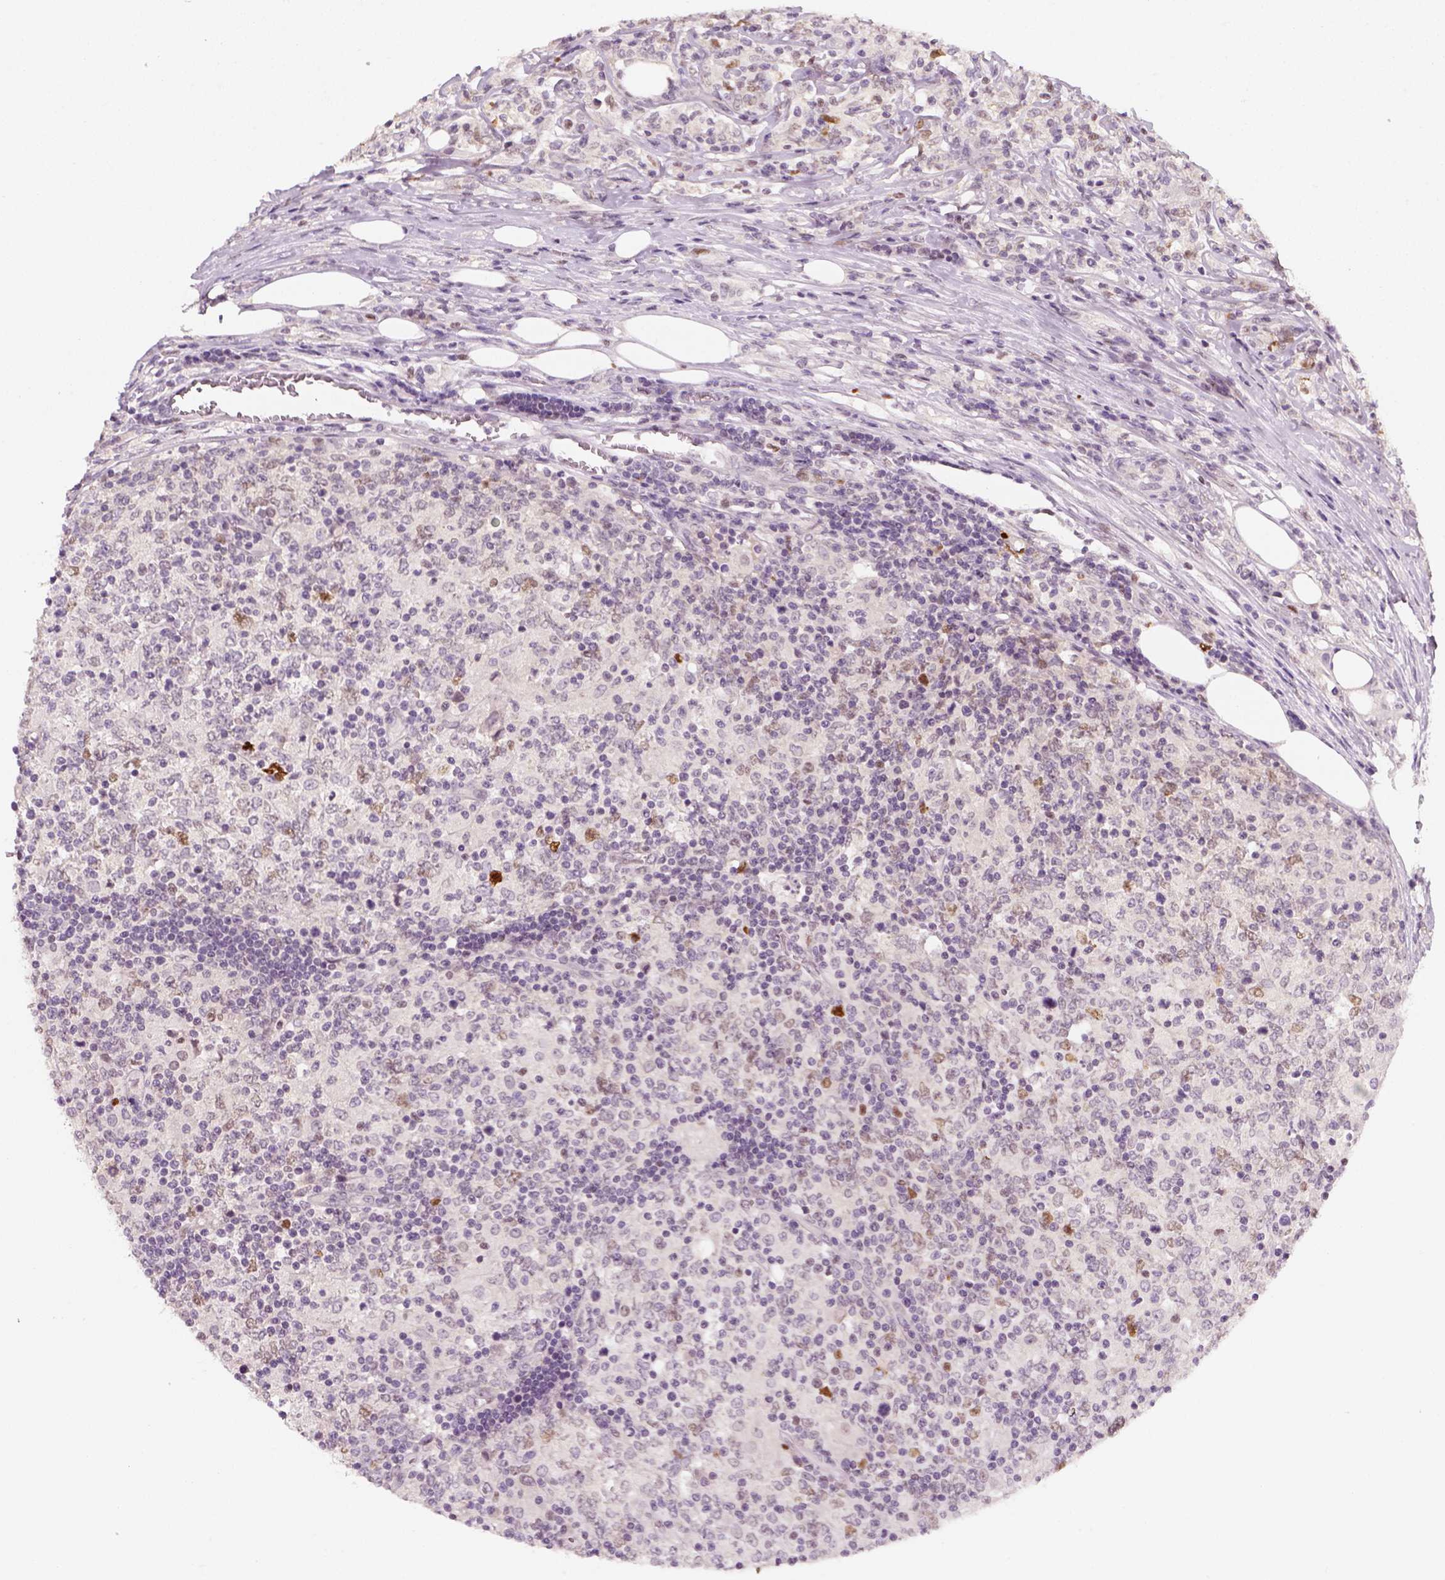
{"staining": {"intensity": "negative", "quantity": "none", "location": "none"}, "tissue": "lymphoma", "cell_type": "Tumor cells", "image_type": "cancer", "snomed": [{"axis": "morphology", "description": "Malignant lymphoma, non-Hodgkin's type, High grade"}, {"axis": "topography", "description": "Lymph node"}], "caption": "The immunohistochemistry (IHC) histopathology image has no significant positivity in tumor cells of malignant lymphoma, non-Hodgkin's type (high-grade) tissue.", "gene": "TP53", "patient": {"sex": "female", "age": 84}}